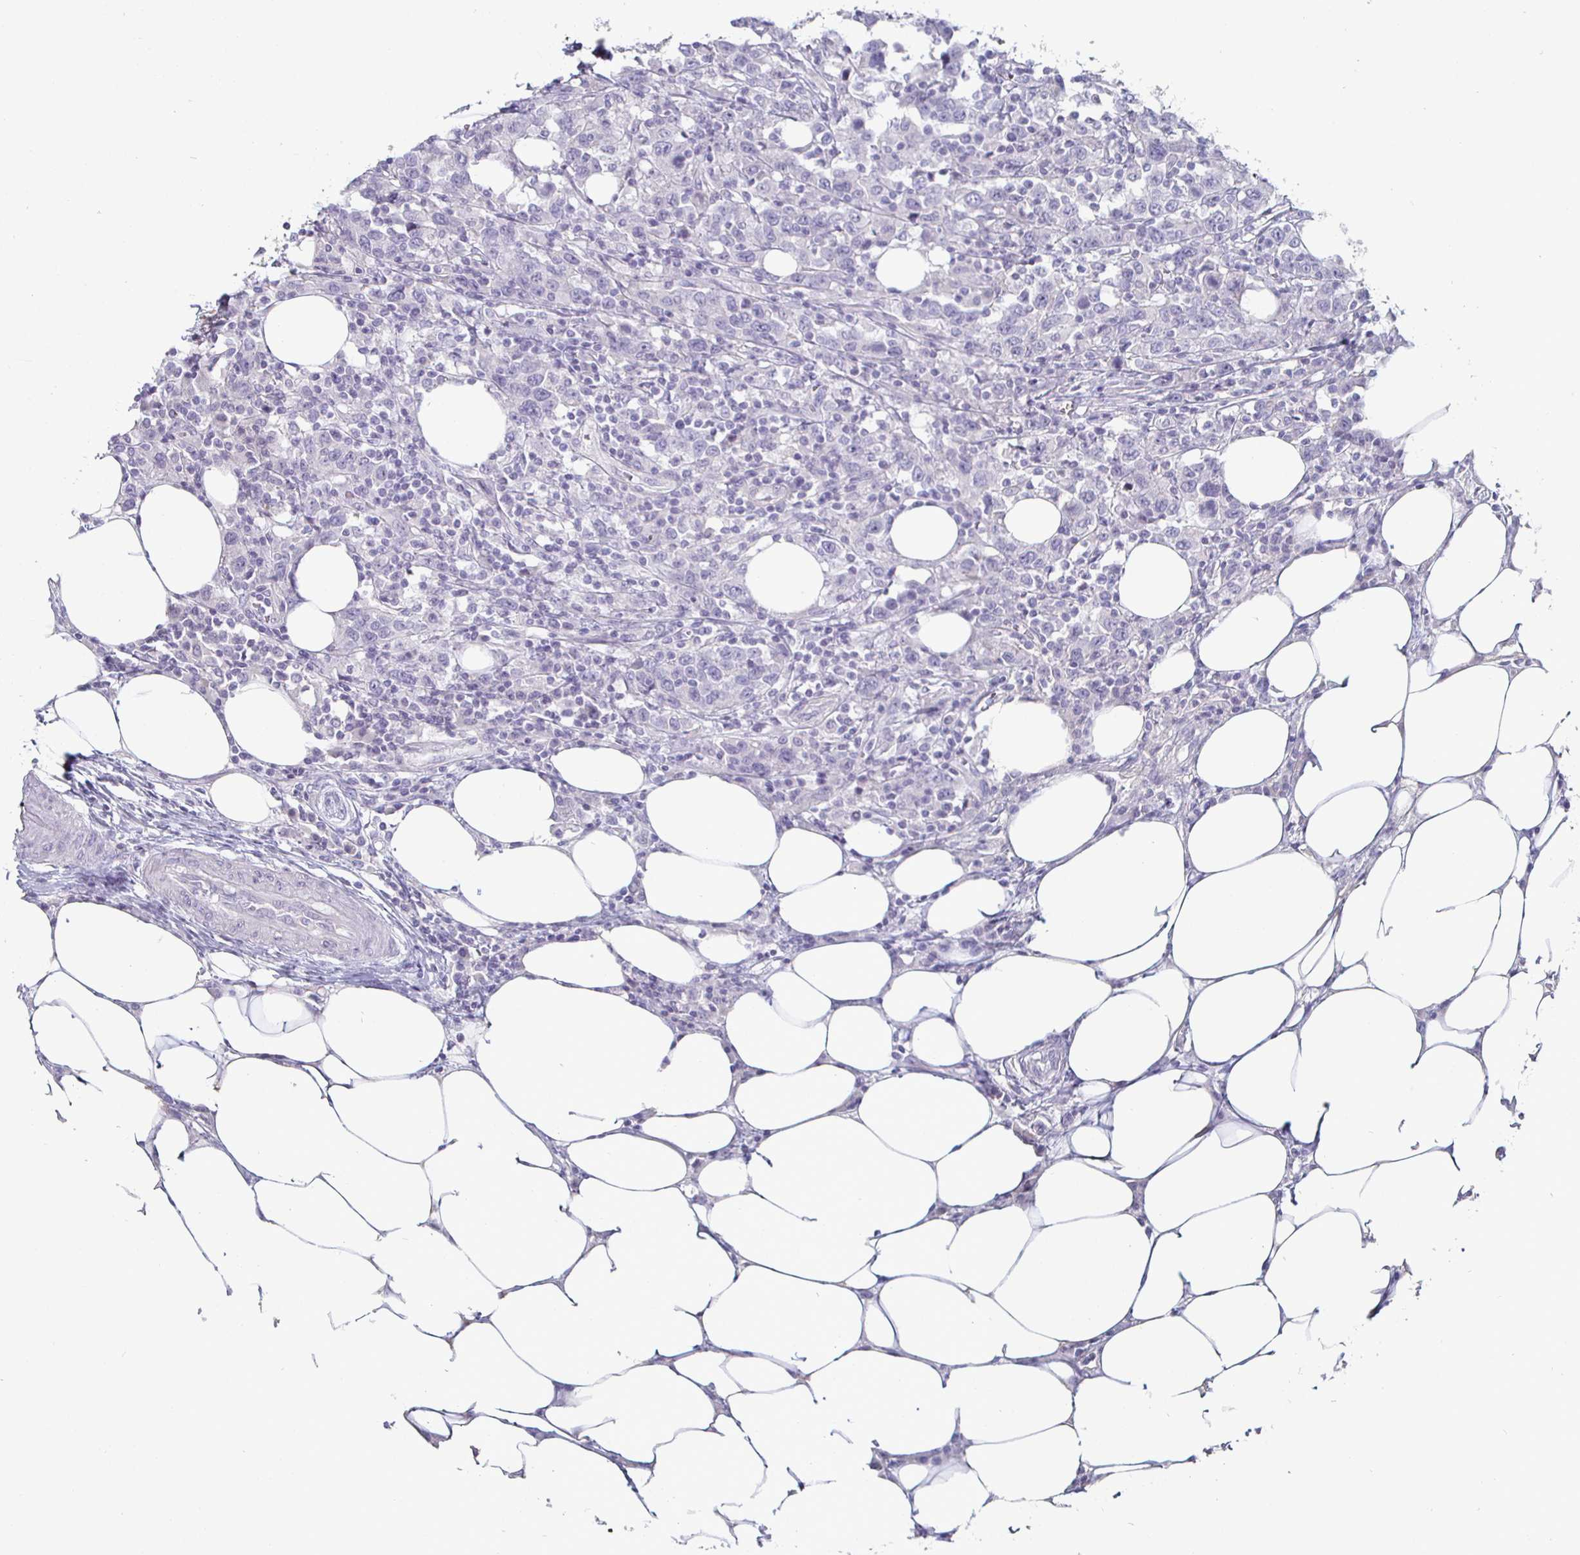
{"staining": {"intensity": "negative", "quantity": "none", "location": "none"}, "tissue": "urothelial cancer", "cell_type": "Tumor cells", "image_type": "cancer", "snomed": [{"axis": "morphology", "description": "Urothelial carcinoma, High grade"}, {"axis": "topography", "description": "Urinary bladder"}], "caption": "Immunohistochemistry of human urothelial cancer exhibits no expression in tumor cells.", "gene": "ENPP1", "patient": {"sex": "male", "age": 61}}